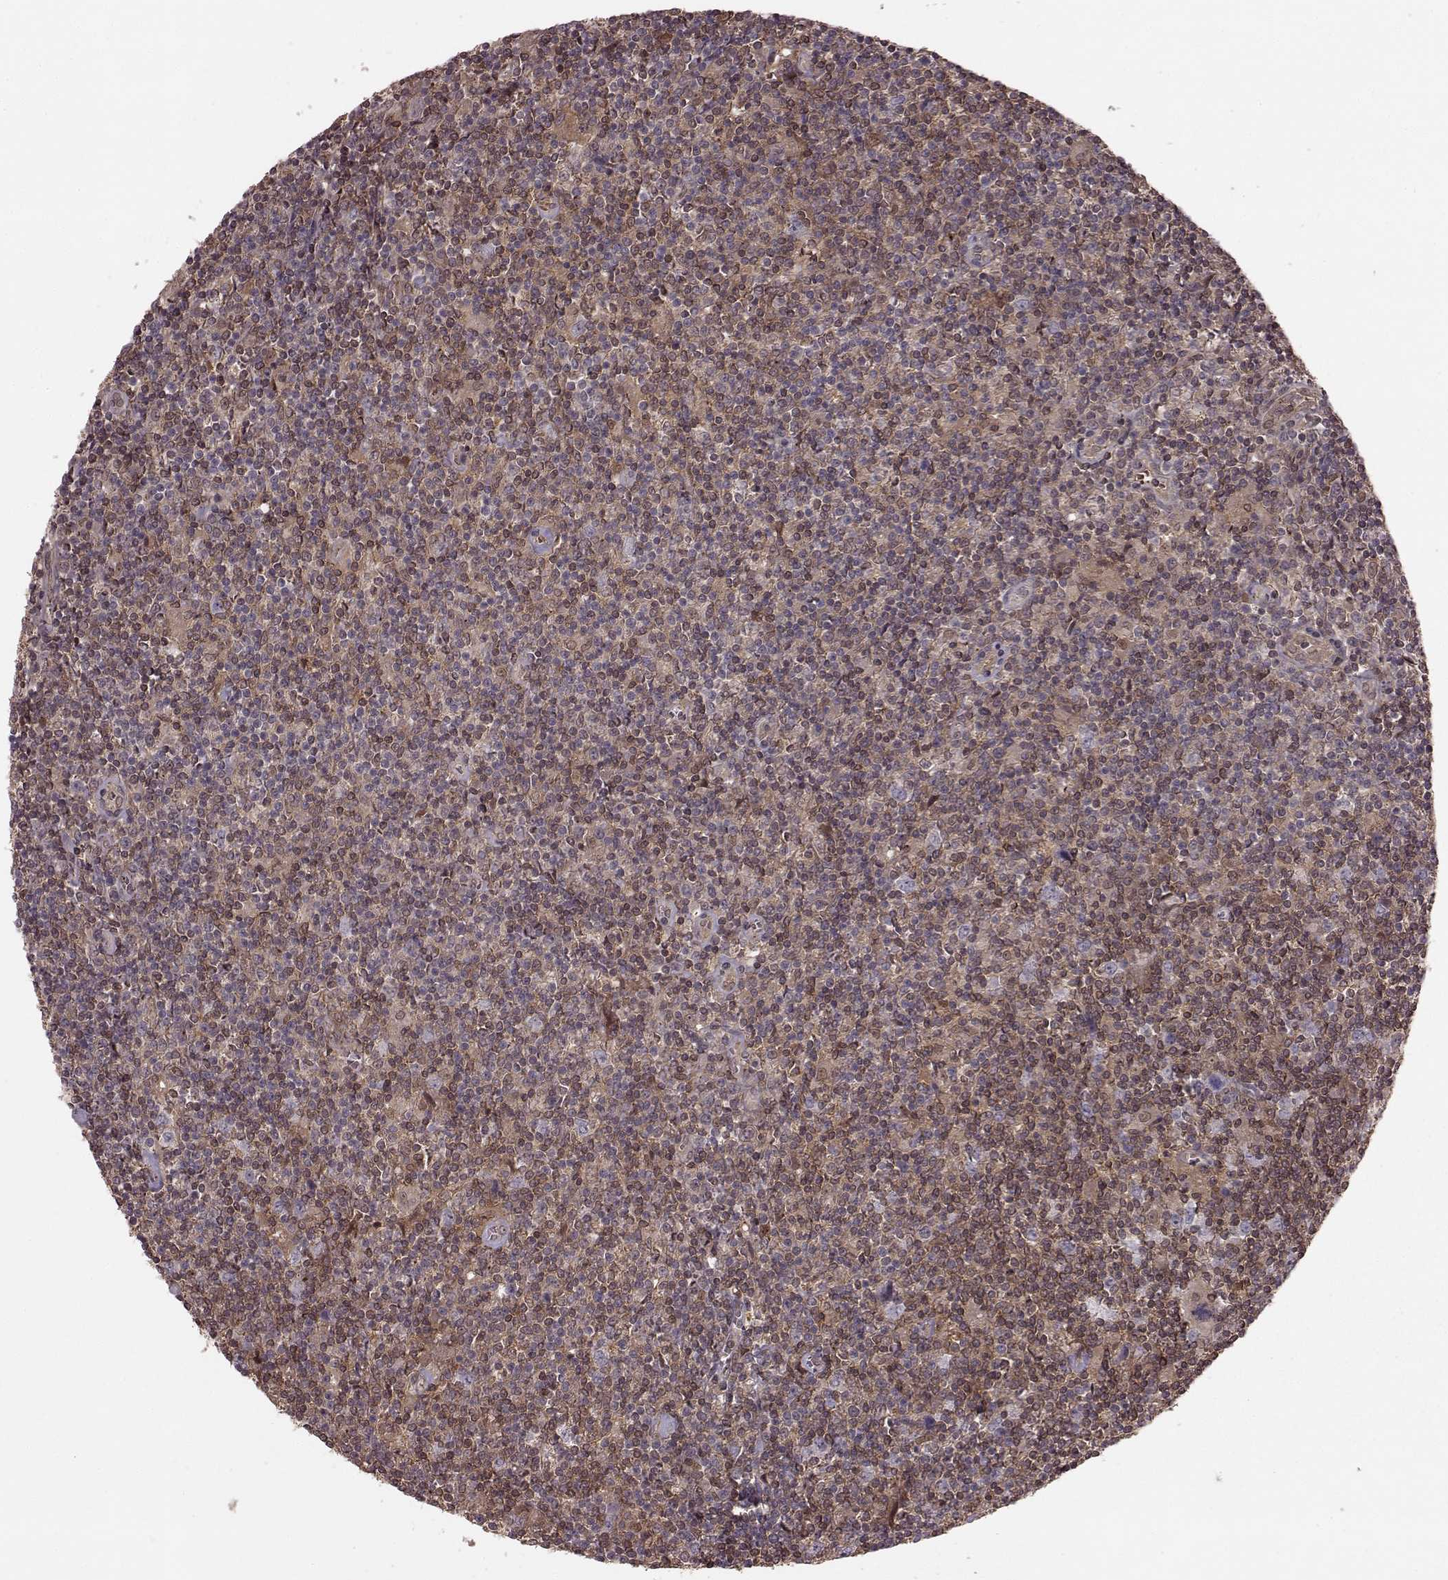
{"staining": {"intensity": "weak", "quantity": "<25%", "location": "cytoplasmic/membranous"}, "tissue": "lymphoma", "cell_type": "Tumor cells", "image_type": "cancer", "snomed": [{"axis": "morphology", "description": "Hodgkin's disease, NOS"}, {"axis": "topography", "description": "Lymph node"}], "caption": "Immunohistochemical staining of lymphoma exhibits no significant expression in tumor cells.", "gene": "GSS", "patient": {"sex": "male", "age": 40}}